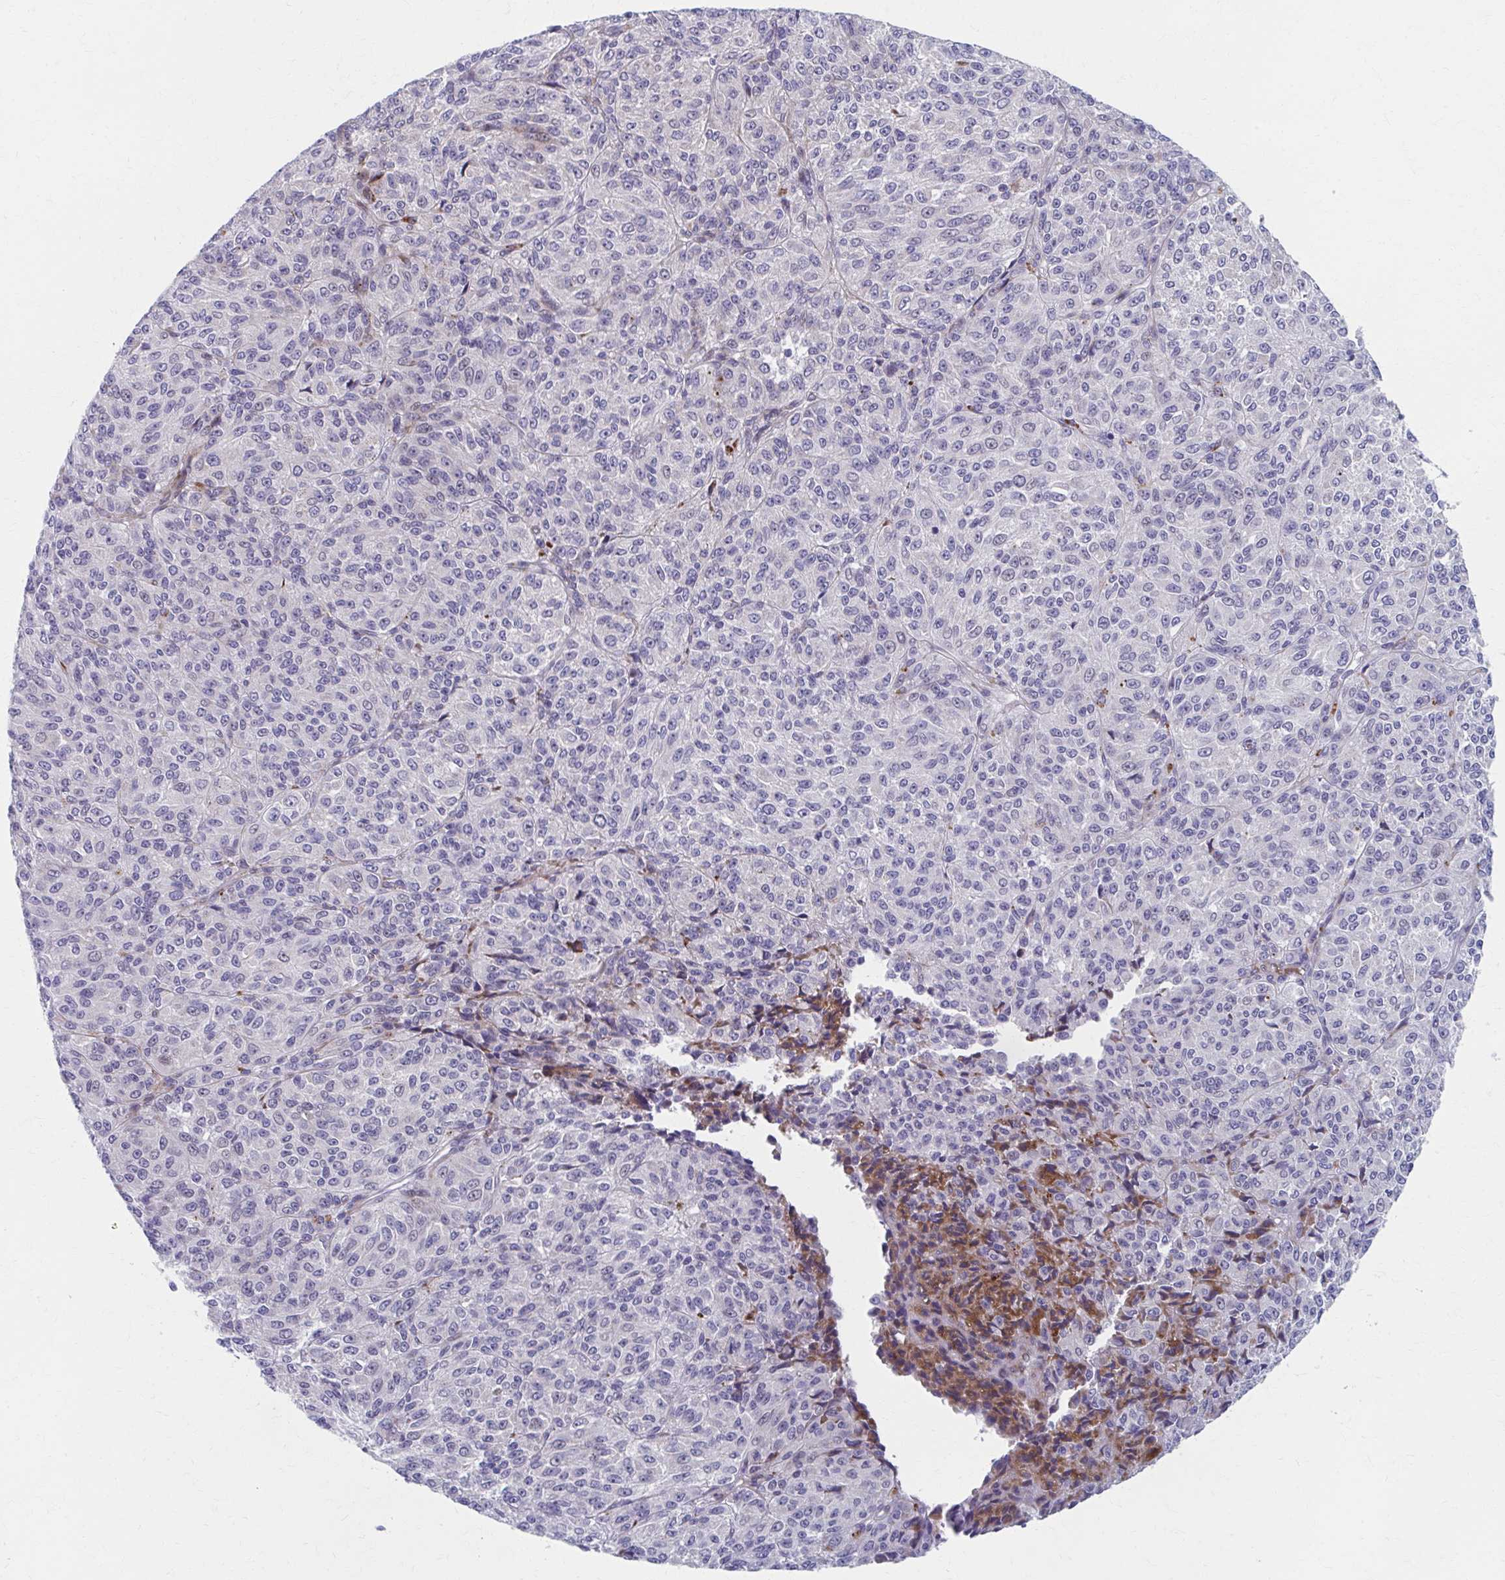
{"staining": {"intensity": "negative", "quantity": "none", "location": "none"}, "tissue": "melanoma", "cell_type": "Tumor cells", "image_type": "cancer", "snomed": [{"axis": "morphology", "description": "Malignant melanoma, Metastatic site"}, {"axis": "topography", "description": "Brain"}], "caption": "Tumor cells show no significant protein expression in melanoma.", "gene": "OLFM2", "patient": {"sex": "female", "age": 56}}